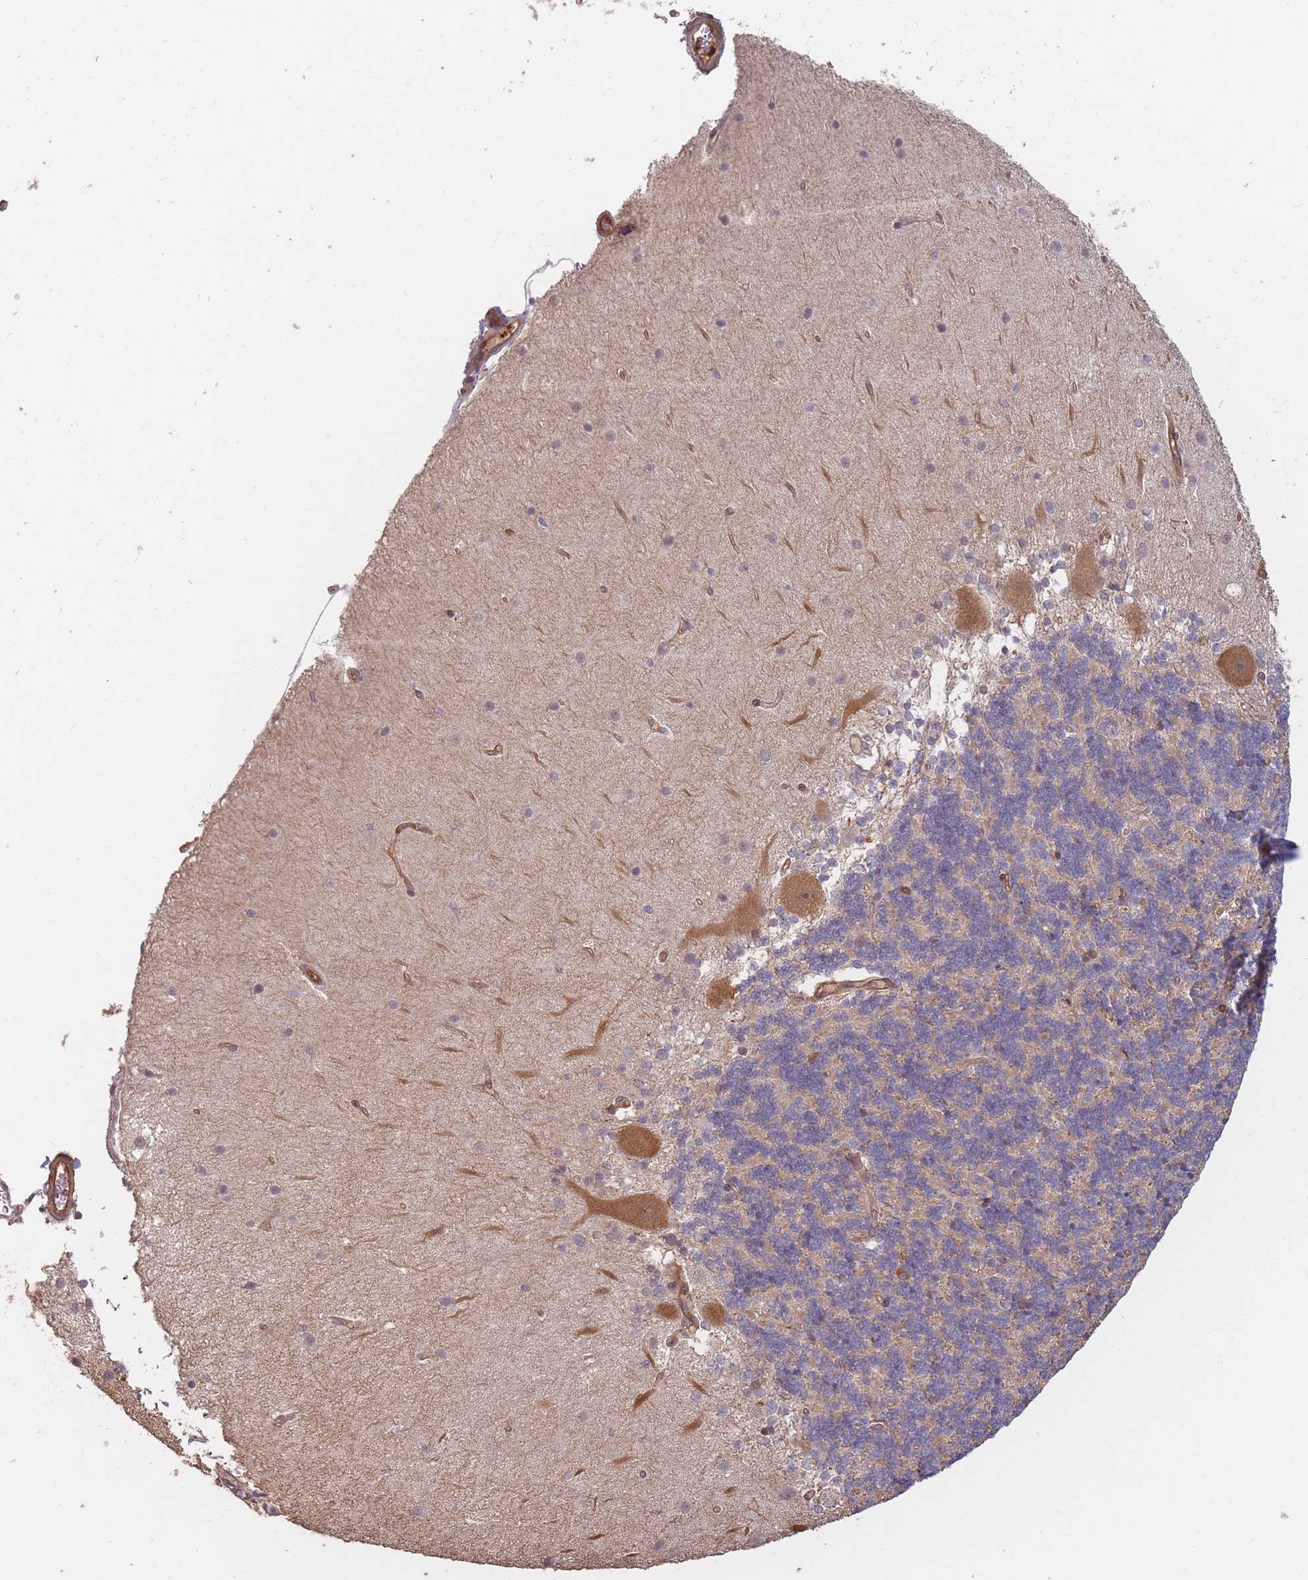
{"staining": {"intensity": "moderate", "quantity": "25%-75%", "location": "cytoplasmic/membranous"}, "tissue": "cerebellum", "cell_type": "Cells in granular layer", "image_type": "normal", "snomed": [{"axis": "morphology", "description": "Normal tissue, NOS"}, {"axis": "topography", "description": "Cerebellum"}], "caption": "A brown stain shows moderate cytoplasmic/membranous positivity of a protein in cells in granular layer of normal human cerebellum.", "gene": "PLS3", "patient": {"sex": "female", "age": 54}}